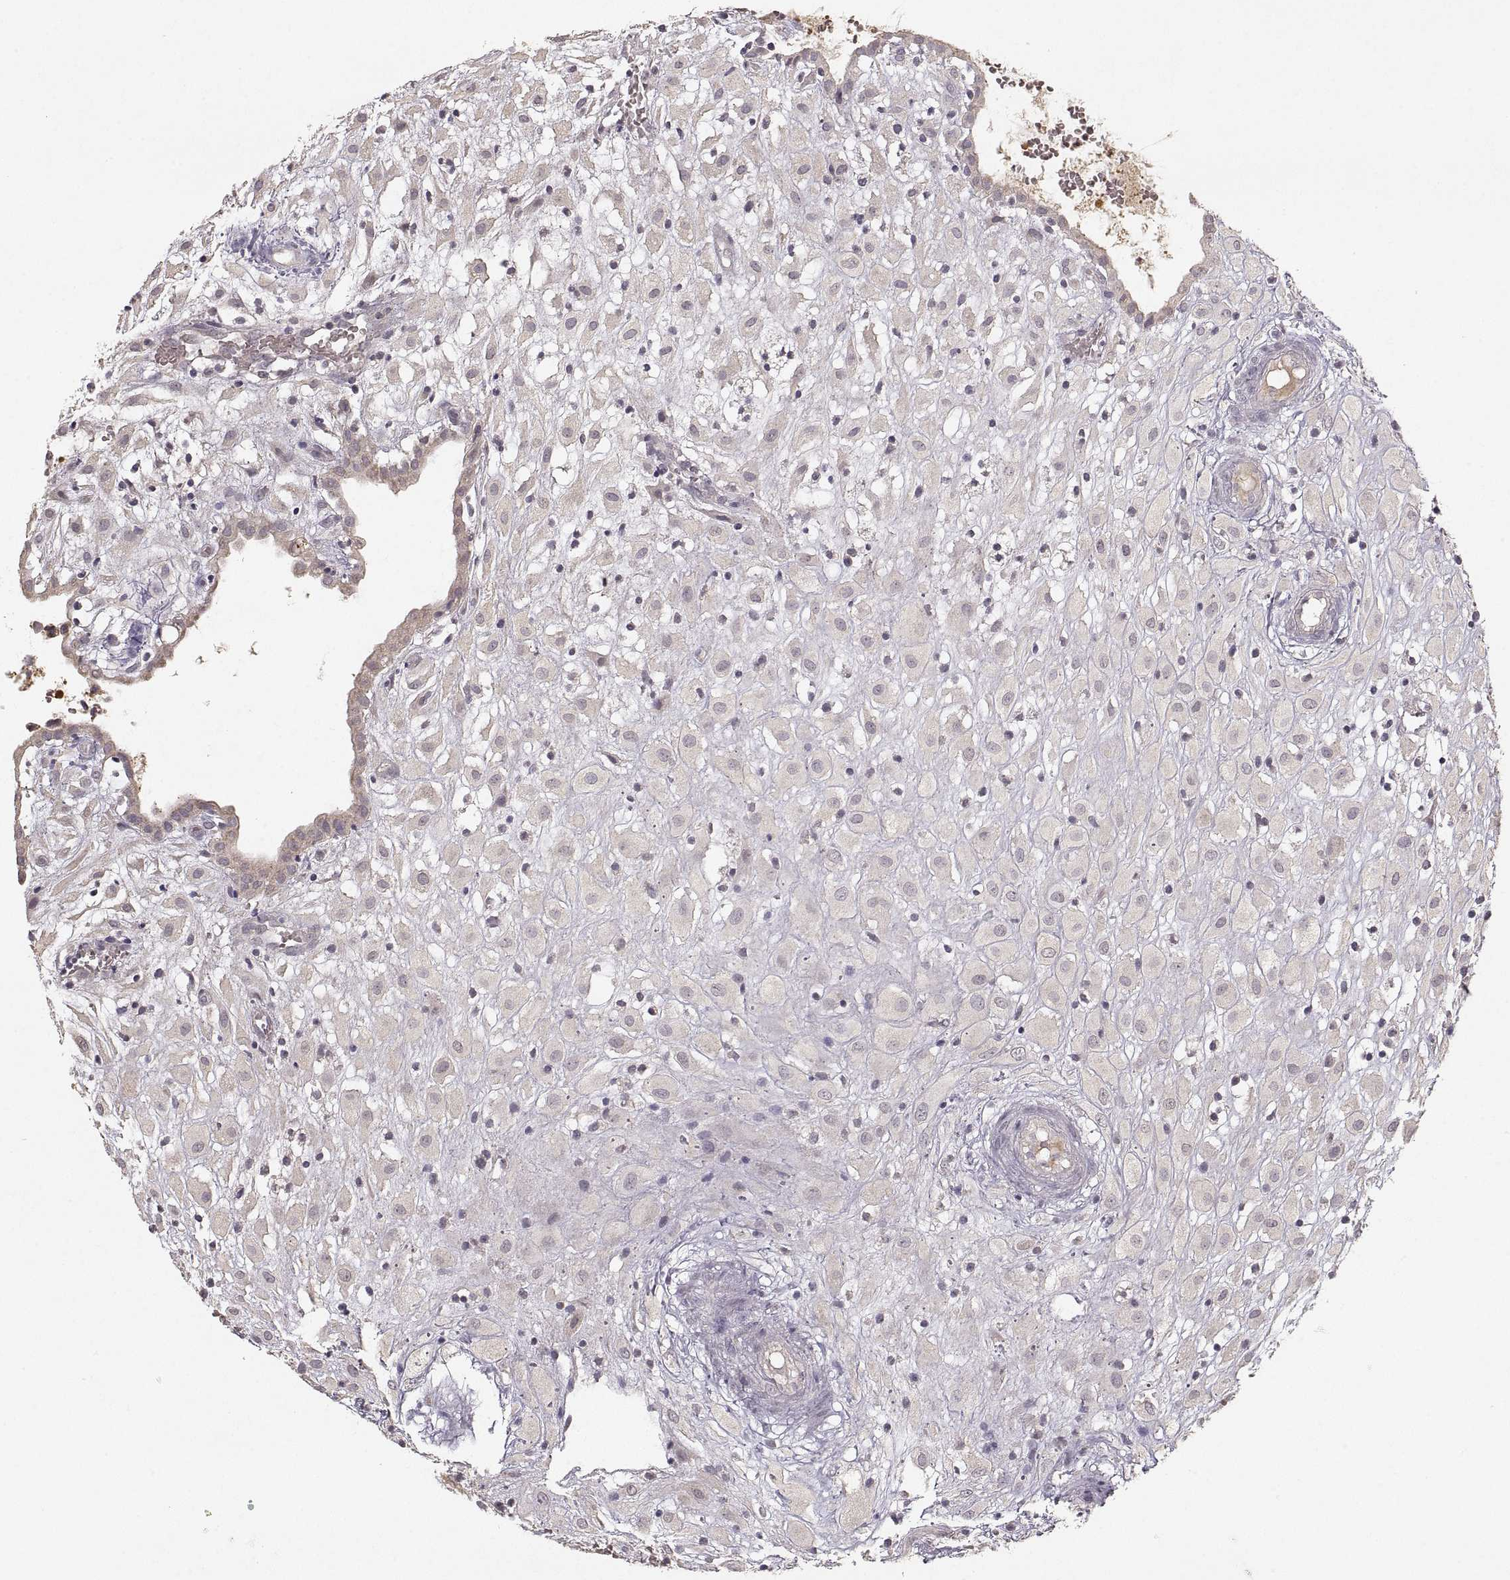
{"staining": {"intensity": "weak", "quantity": ">75%", "location": "cytoplasmic/membranous"}, "tissue": "placenta", "cell_type": "Decidual cells", "image_type": "normal", "snomed": [{"axis": "morphology", "description": "Normal tissue, NOS"}, {"axis": "topography", "description": "Placenta"}], "caption": "Immunohistochemistry (DAB) staining of normal human placenta displays weak cytoplasmic/membranous protein staining in about >75% of decidual cells. The protein of interest is stained brown, and the nuclei are stained in blue (DAB IHC with brightfield microscopy, high magnification).", "gene": "LAMC2", "patient": {"sex": "female", "age": 24}}